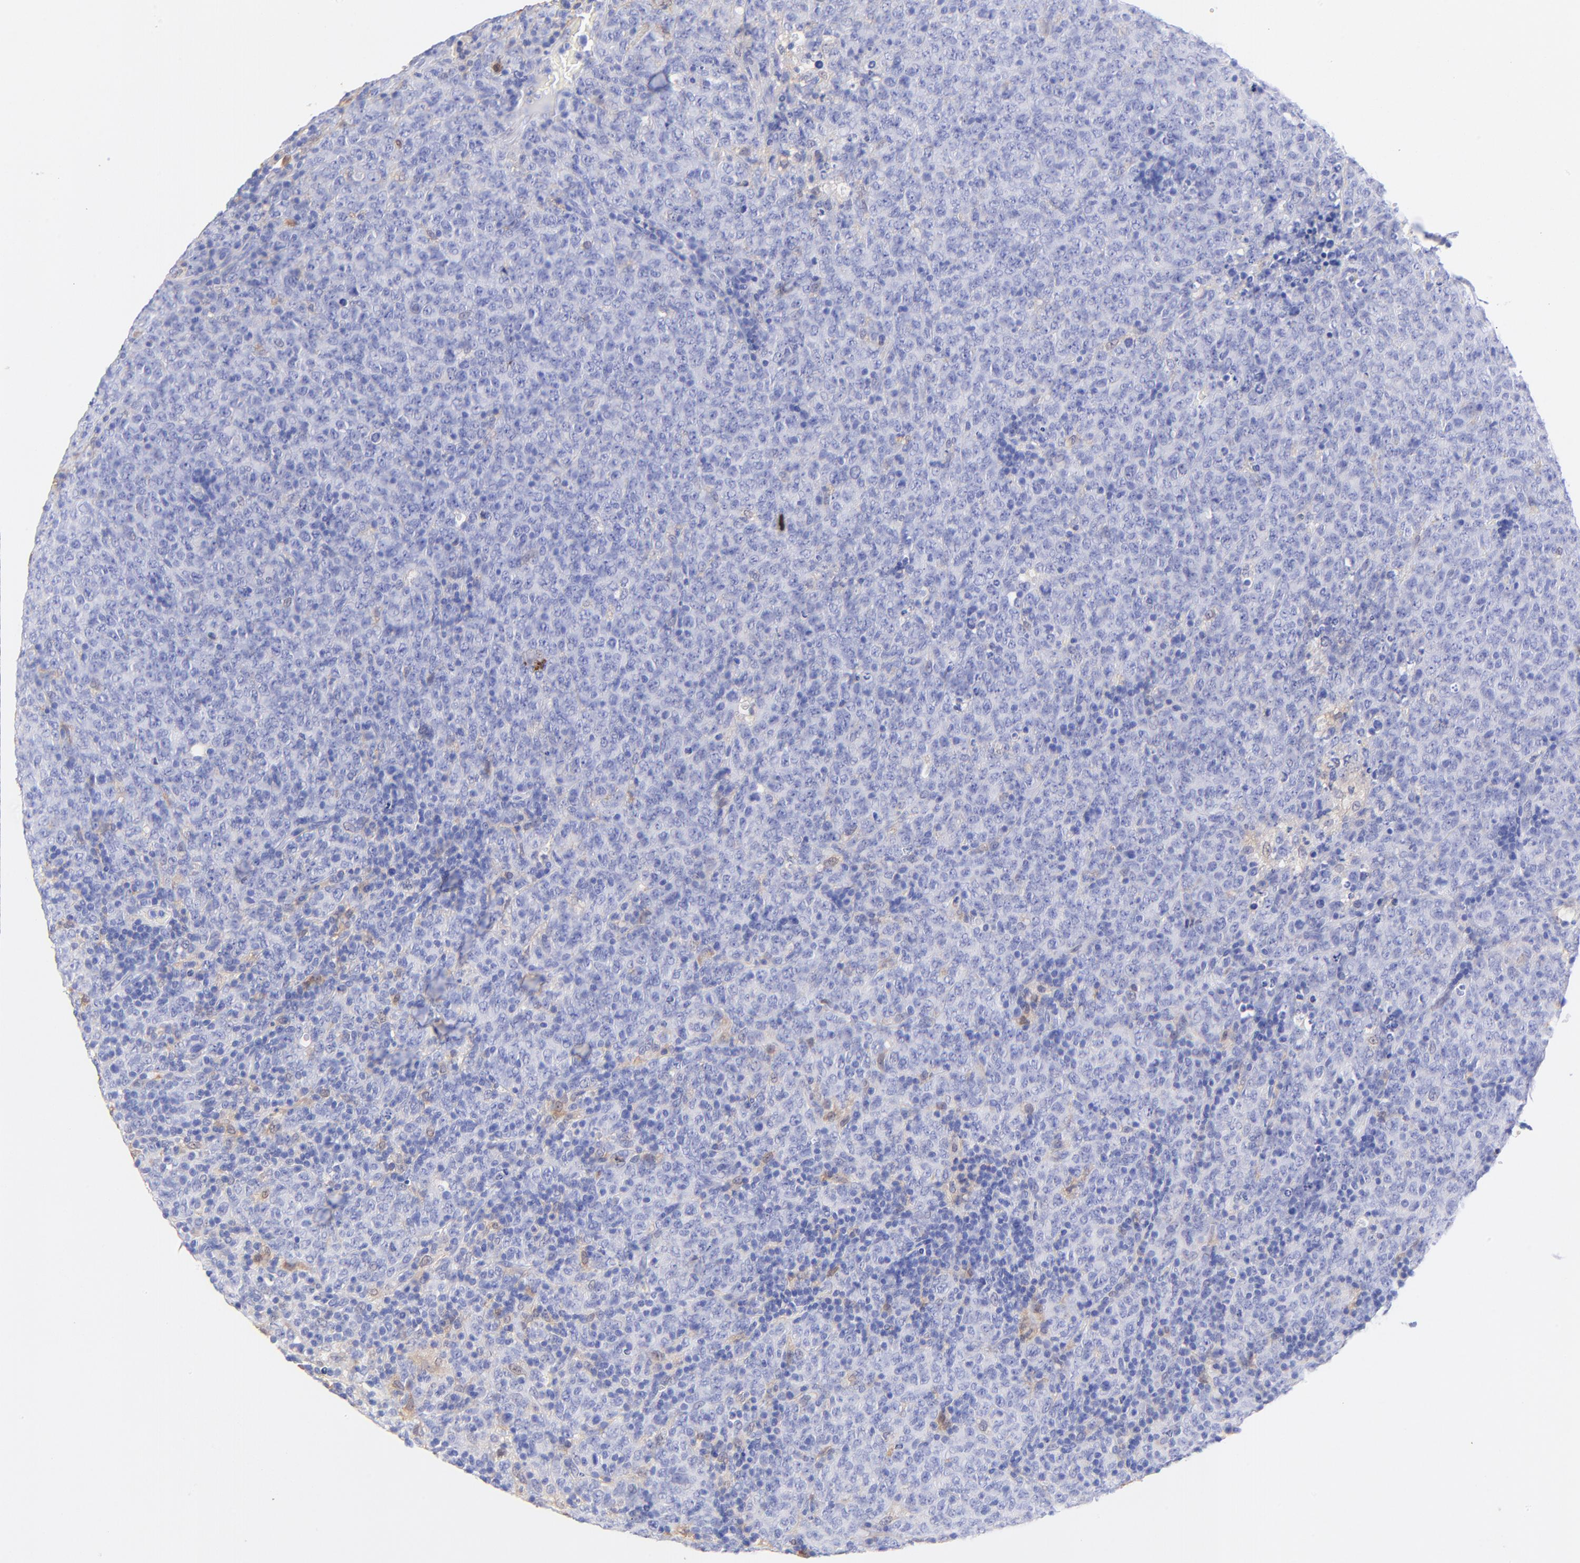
{"staining": {"intensity": "negative", "quantity": "none", "location": "none"}, "tissue": "lymphoma", "cell_type": "Tumor cells", "image_type": "cancer", "snomed": [{"axis": "morphology", "description": "Malignant lymphoma, non-Hodgkin's type, High grade"}, {"axis": "topography", "description": "Tonsil"}], "caption": "A high-resolution image shows IHC staining of high-grade malignant lymphoma, non-Hodgkin's type, which exhibits no significant staining in tumor cells.", "gene": "ALDH1A1", "patient": {"sex": "female", "age": 36}}